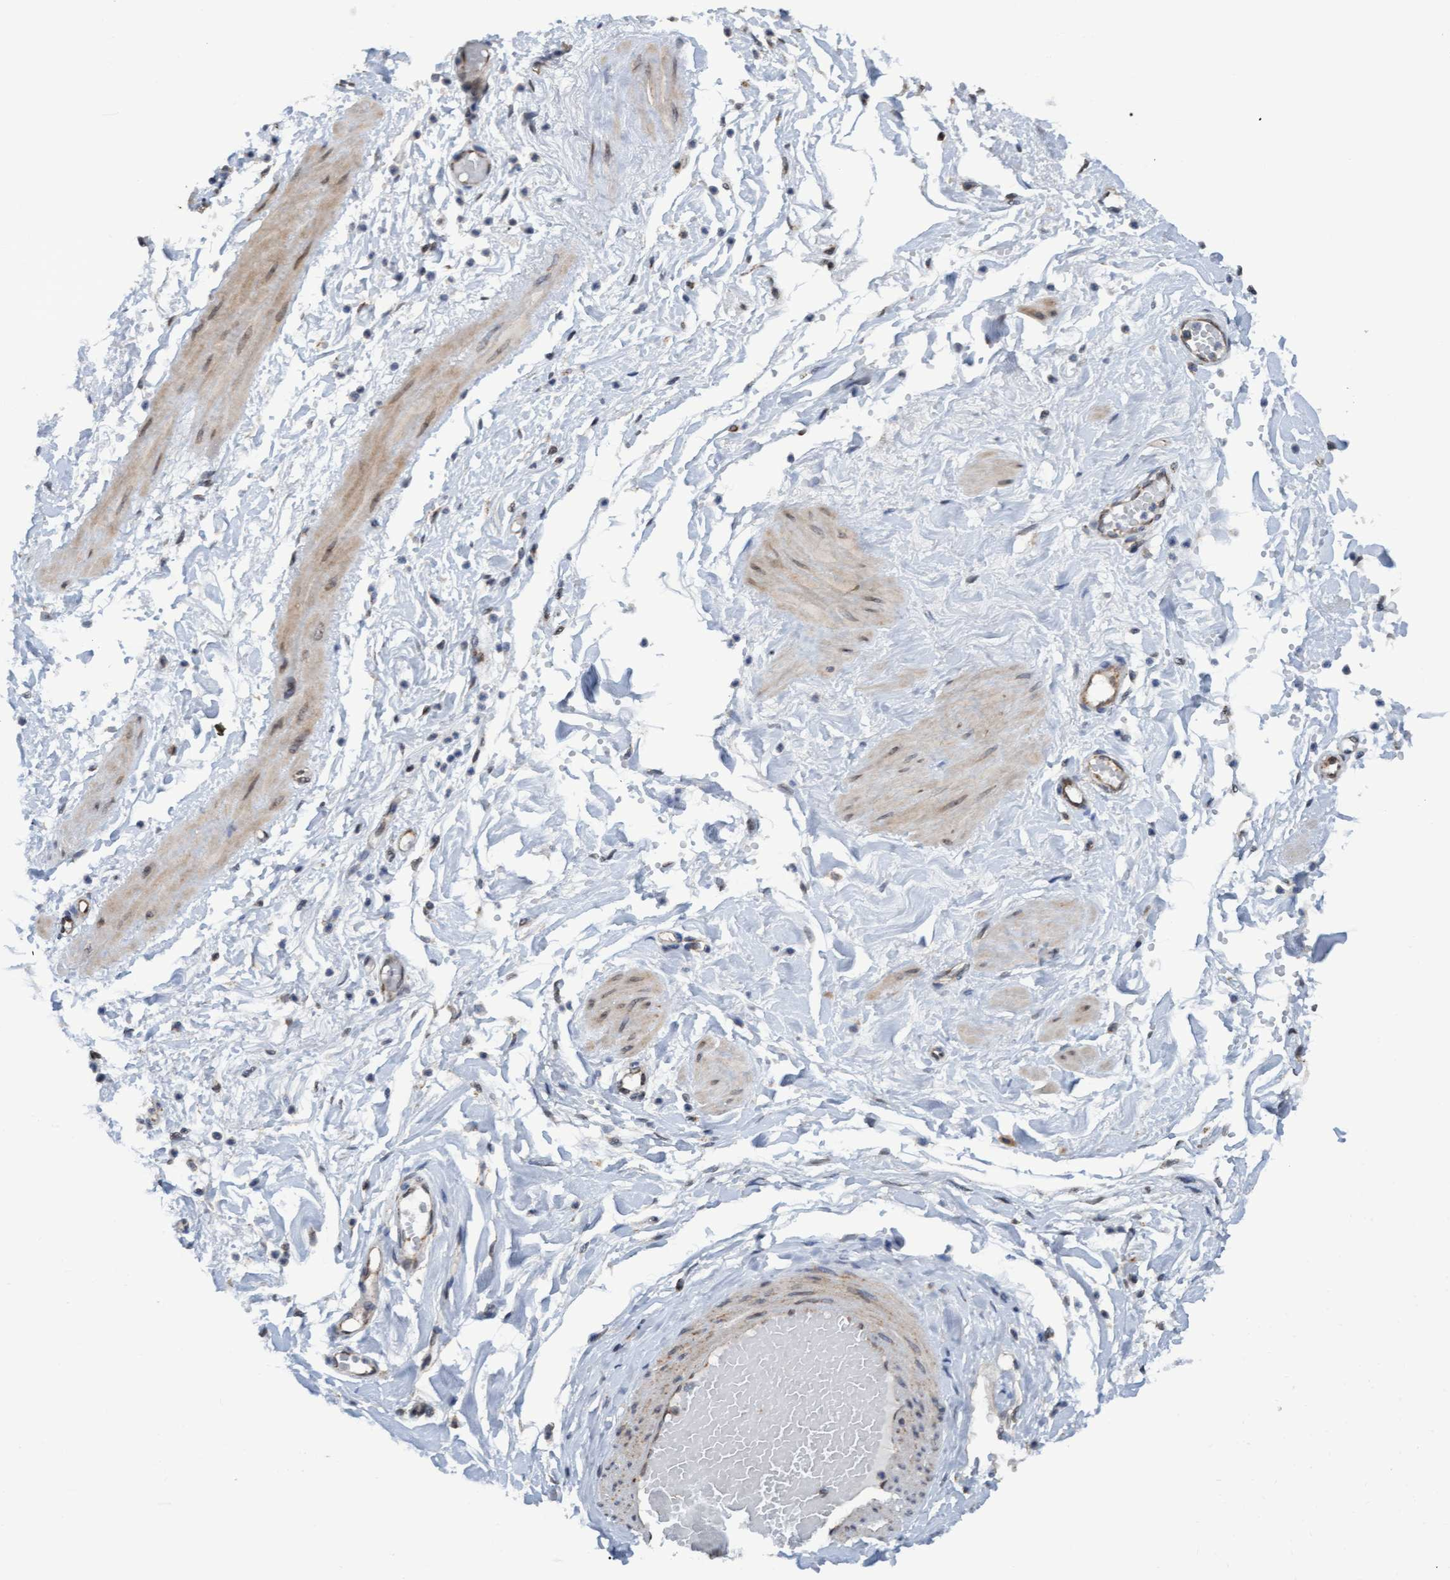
{"staining": {"intensity": "moderate", "quantity": "25%-75%", "location": "cytoplasmic/membranous"}, "tissue": "adipose tissue", "cell_type": "Adipocytes", "image_type": "normal", "snomed": [{"axis": "morphology", "description": "Normal tissue, NOS"}, {"axis": "topography", "description": "Soft tissue"}], "caption": "Protein expression analysis of unremarkable human adipose tissue reveals moderate cytoplasmic/membranous positivity in about 25%-75% of adipocytes. The protein of interest is stained brown, and the nuclei are stained in blue (DAB IHC with brightfield microscopy, high magnification).", "gene": "MGLL", "patient": {"sex": "male", "age": 72}}